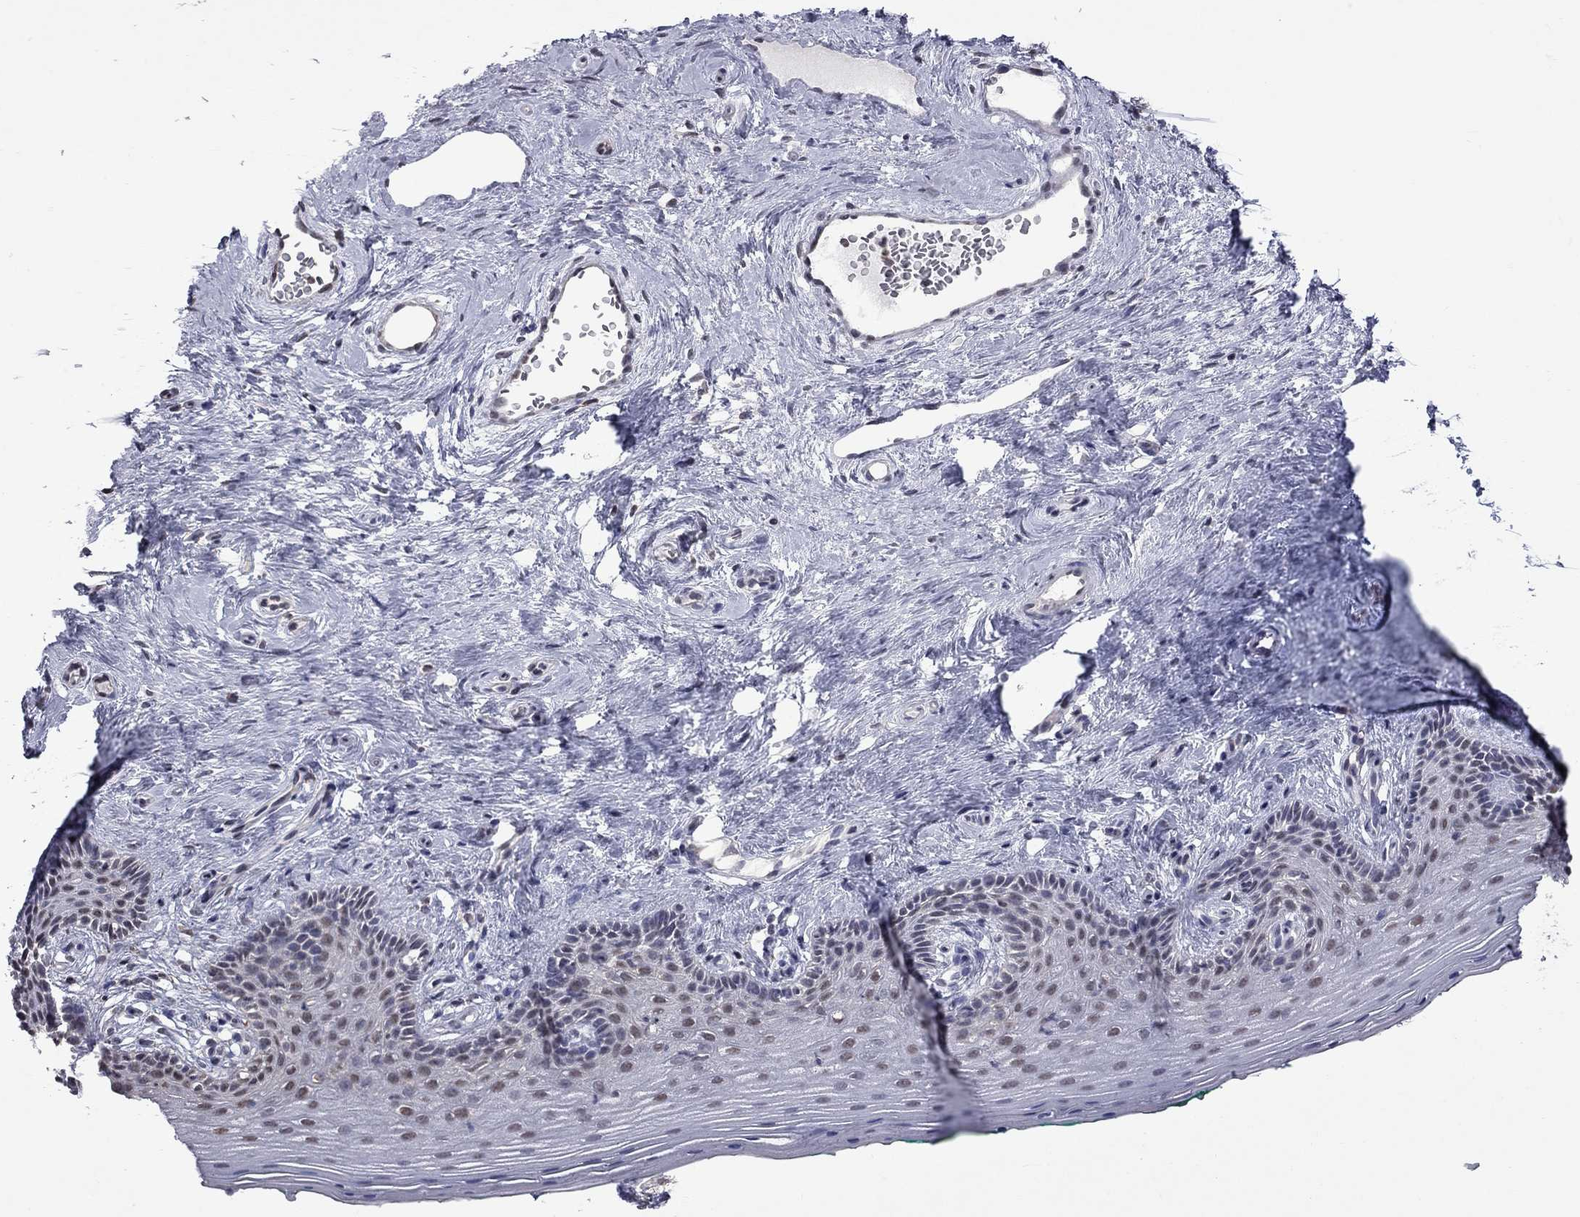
{"staining": {"intensity": "weak", "quantity": "25%-75%", "location": "nuclear"}, "tissue": "vagina", "cell_type": "Squamous epithelial cells", "image_type": "normal", "snomed": [{"axis": "morphology", "description": "Normal tissue, NOS"}, {"axis": "topography", "description": "Vagina"}], "caption": "DAB (3,3'-diaminobenzidine) immunohistochemical staining of benign vagina demonstrates weak nuclear protein expression in approximately 25%-75% of squamous epithelial cells.", "gene": "RFWD3", "patient": {"sex": "female", "age": 45}}